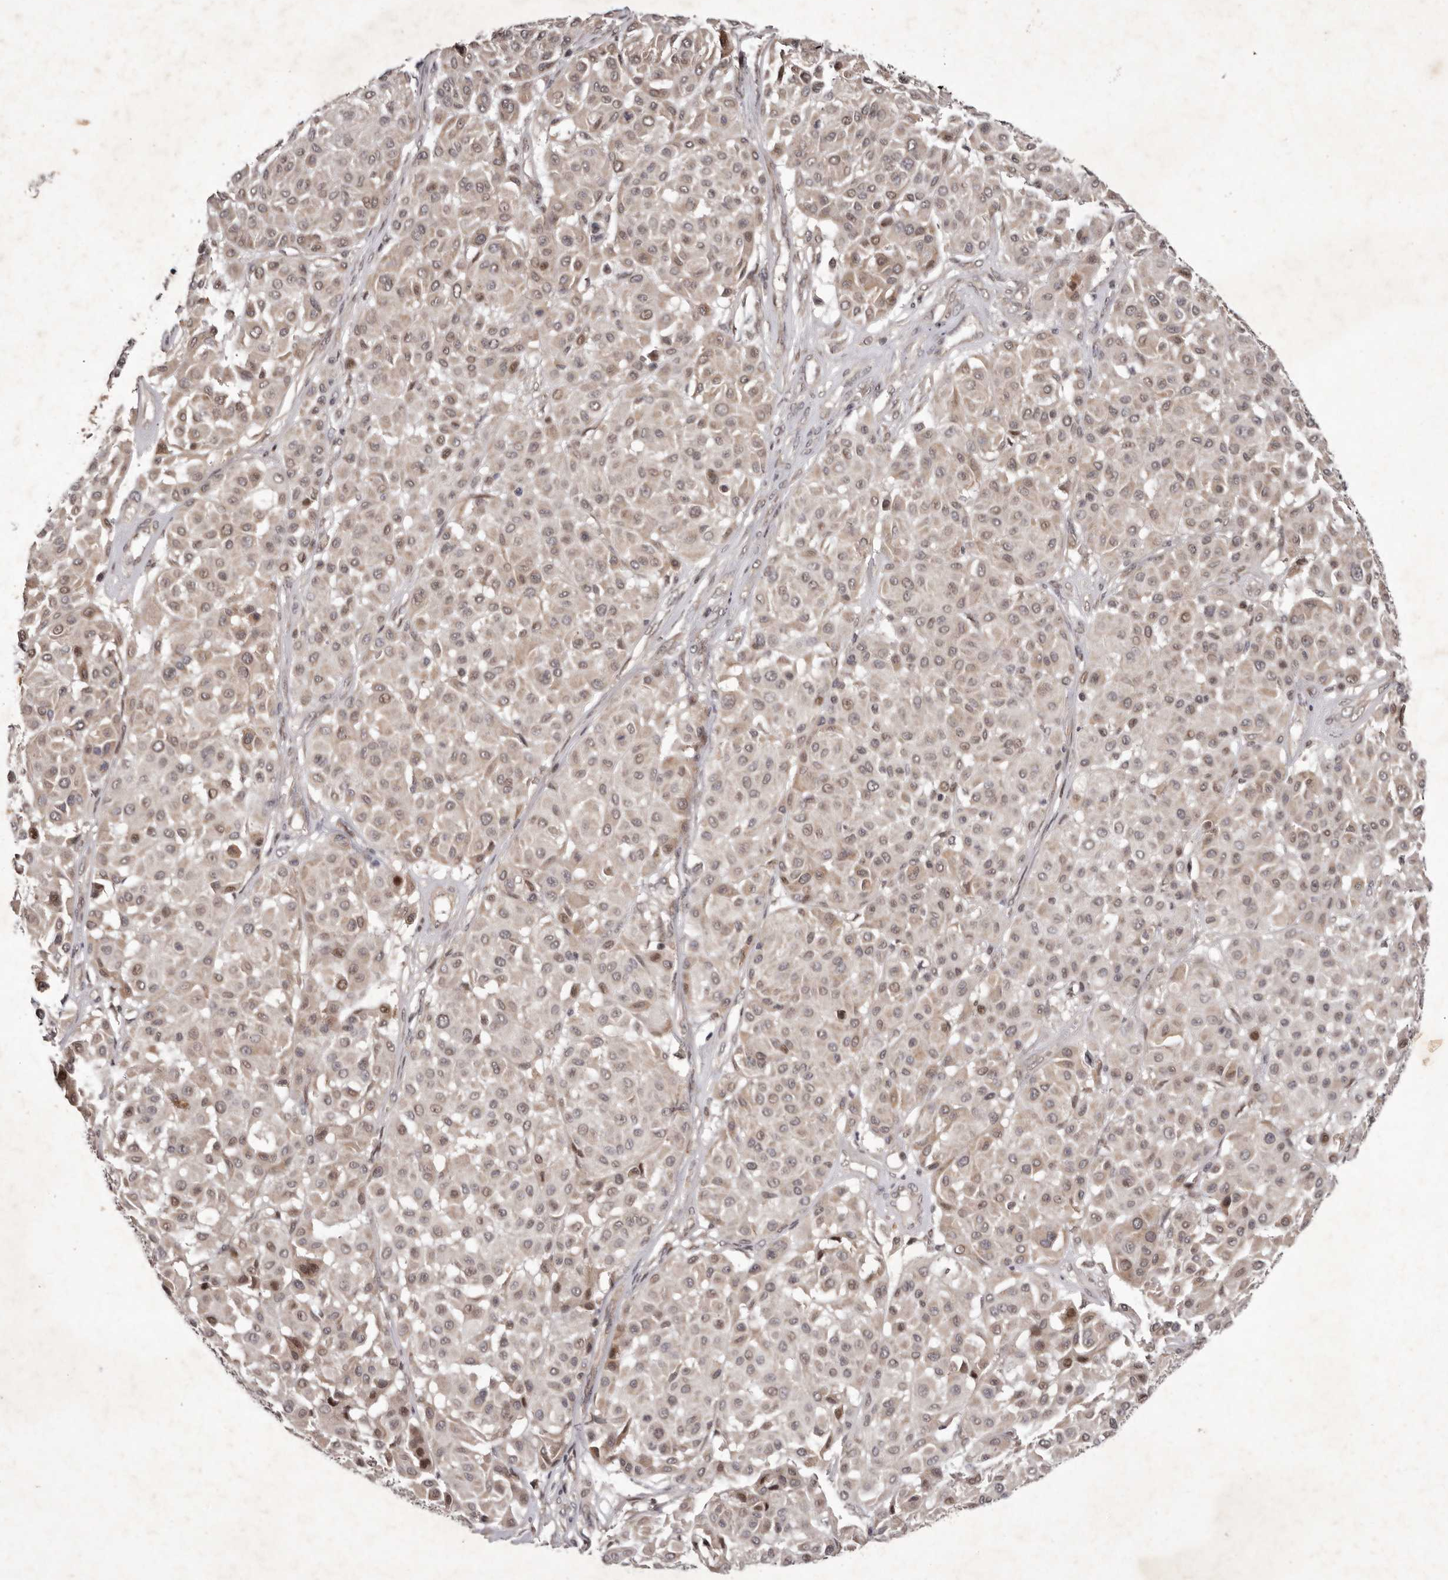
{"staining": {"intensity": "weak", "quantity": ">75%", "location": "cytoplasmic/membranous,nuclear"}, "tissue": "melanoma", "cell_type": "Tumor cells", "image_type": "cancer", "snomed": [{"axis": "morphology", "description": "Malignant melanoma, Metastatic site"}, {"axis": "topography", "description": "Soft tissue"}], "caption": "IHC micrograph of neoplastic tissue: melanoma stained using immunohistochemistry exhibits low levels of weak protein expression localized specifically in the cytoplasmic/membranous and nuclear of tumor cells, appearing as a cytoplasmic/membranous and nuclear brown color.", "gene": "ABL1", "patient": {"sex": "male", "age": 41}}